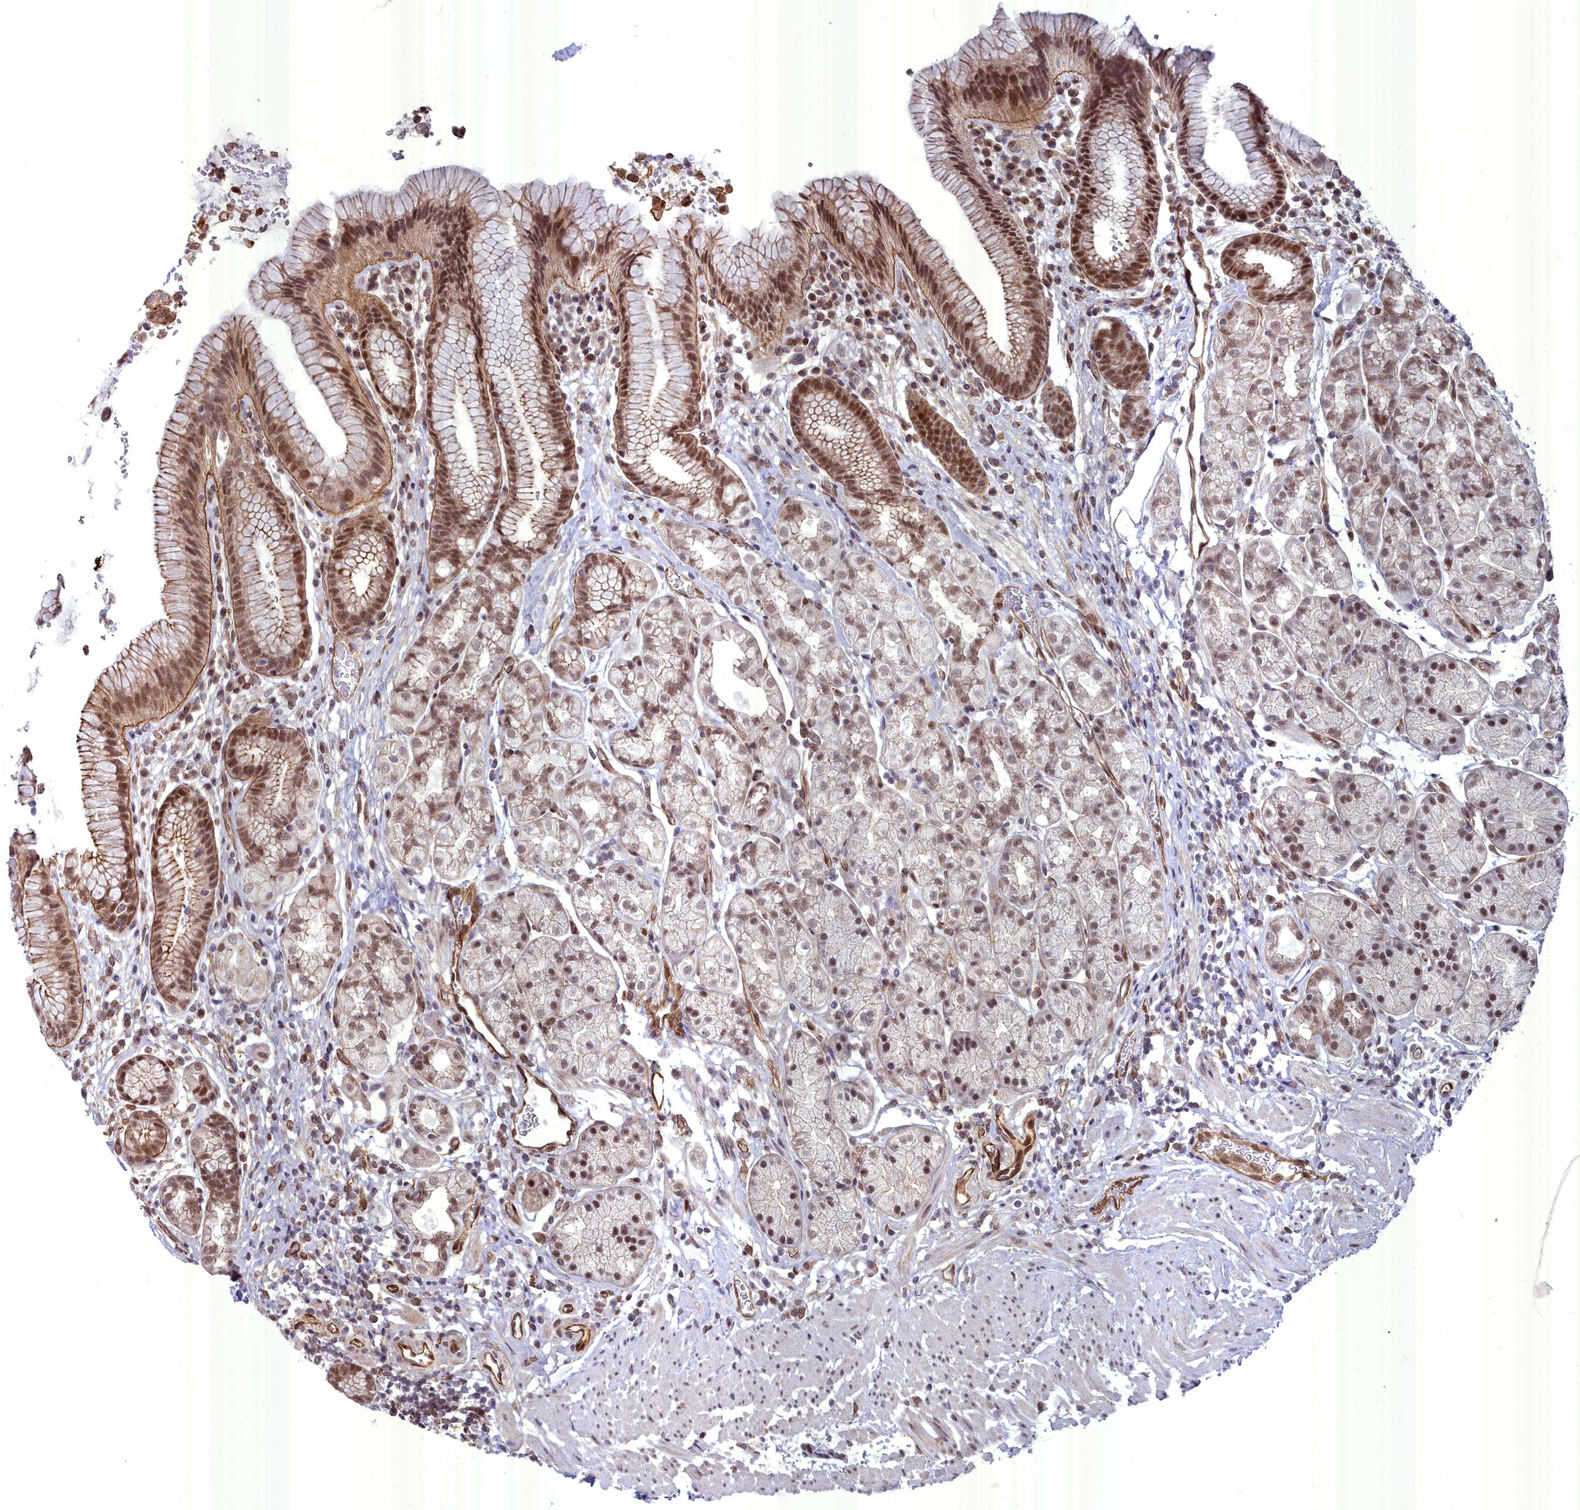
{"staining": {"intensity": "moderate", "quantity": ">75%", "location": "nuclear"}, "tissue": "stomach", "cell_type": "Glandular cells", "image_type": "normal", "snomed": [{"axis": "morphology", "description": "Normal tissue, NOS"}, {"axis": "topography", "description": "Stomach"}], "caption": "A brown stain highlights moderate nuclear staining of a protein in glandular cells of unremarkable human stomach. The protein is stained brown, and the nuclei are stained in blue (DAB (3,3'-diaminobenzidine) IHC with brightfield microscopy, high magnification).", "gene": "YJU2", "patient": {"sex": "male", "age": 63}}